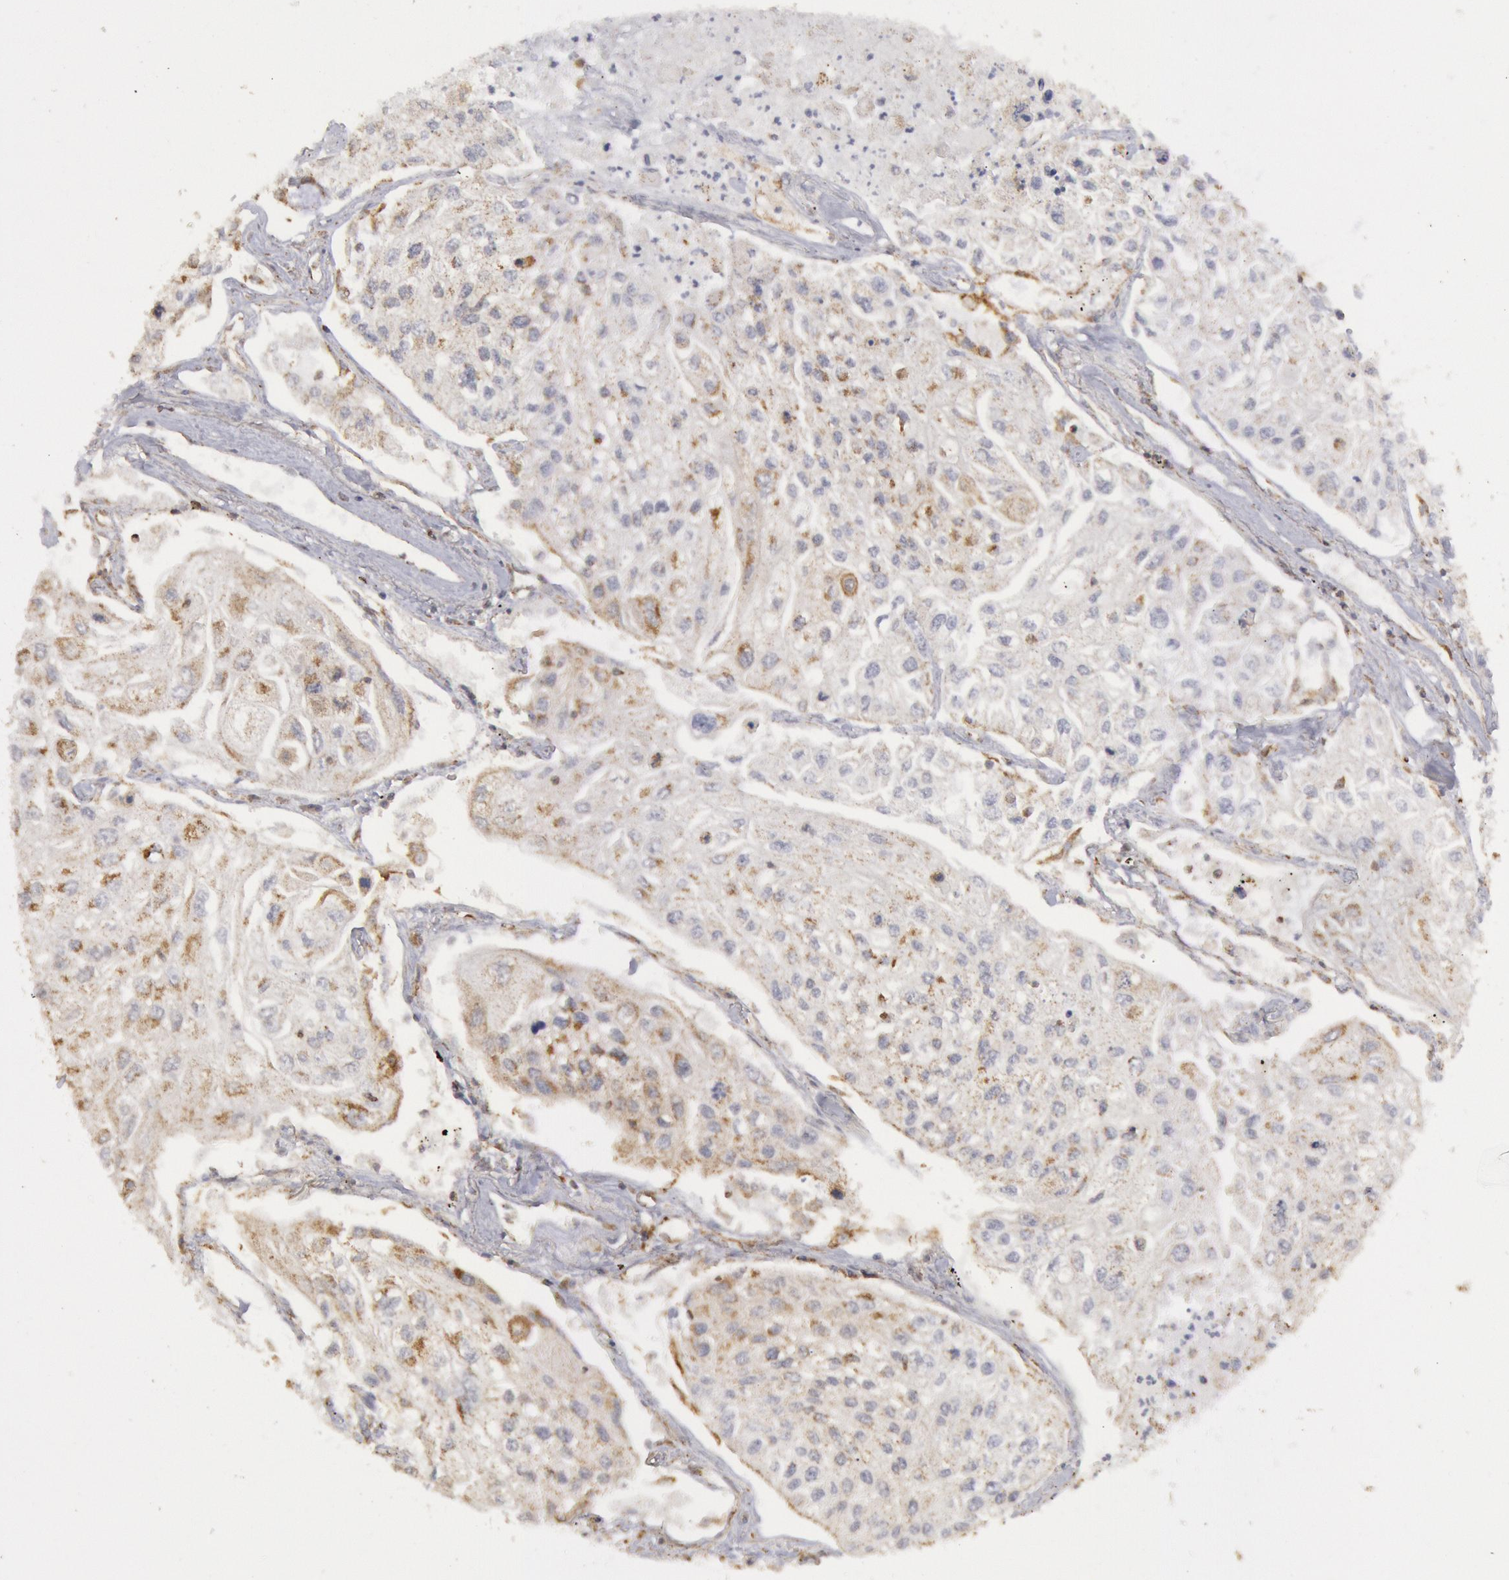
{"staining": {"intensity": "negative", "quantity": "none", "location": "none"}, "tissue": "lung cancer", "cell_type": "Tumor cells", "image_type": "cancer", "snomed": [{"axis": "morphology", "description": "Squamous cell carcinoma, NOS"}, {"axis": "topography", "description": "Lung"}], "caption": "Image shows no significant protein staining in tumor cells of lung squamous cell carcinoma. (DAB (3,3'-diaminobenzidine) immunohistochemistry, high magnification).", "gene": "TAP2", "patient": {"sex": "male", "age": 75}}